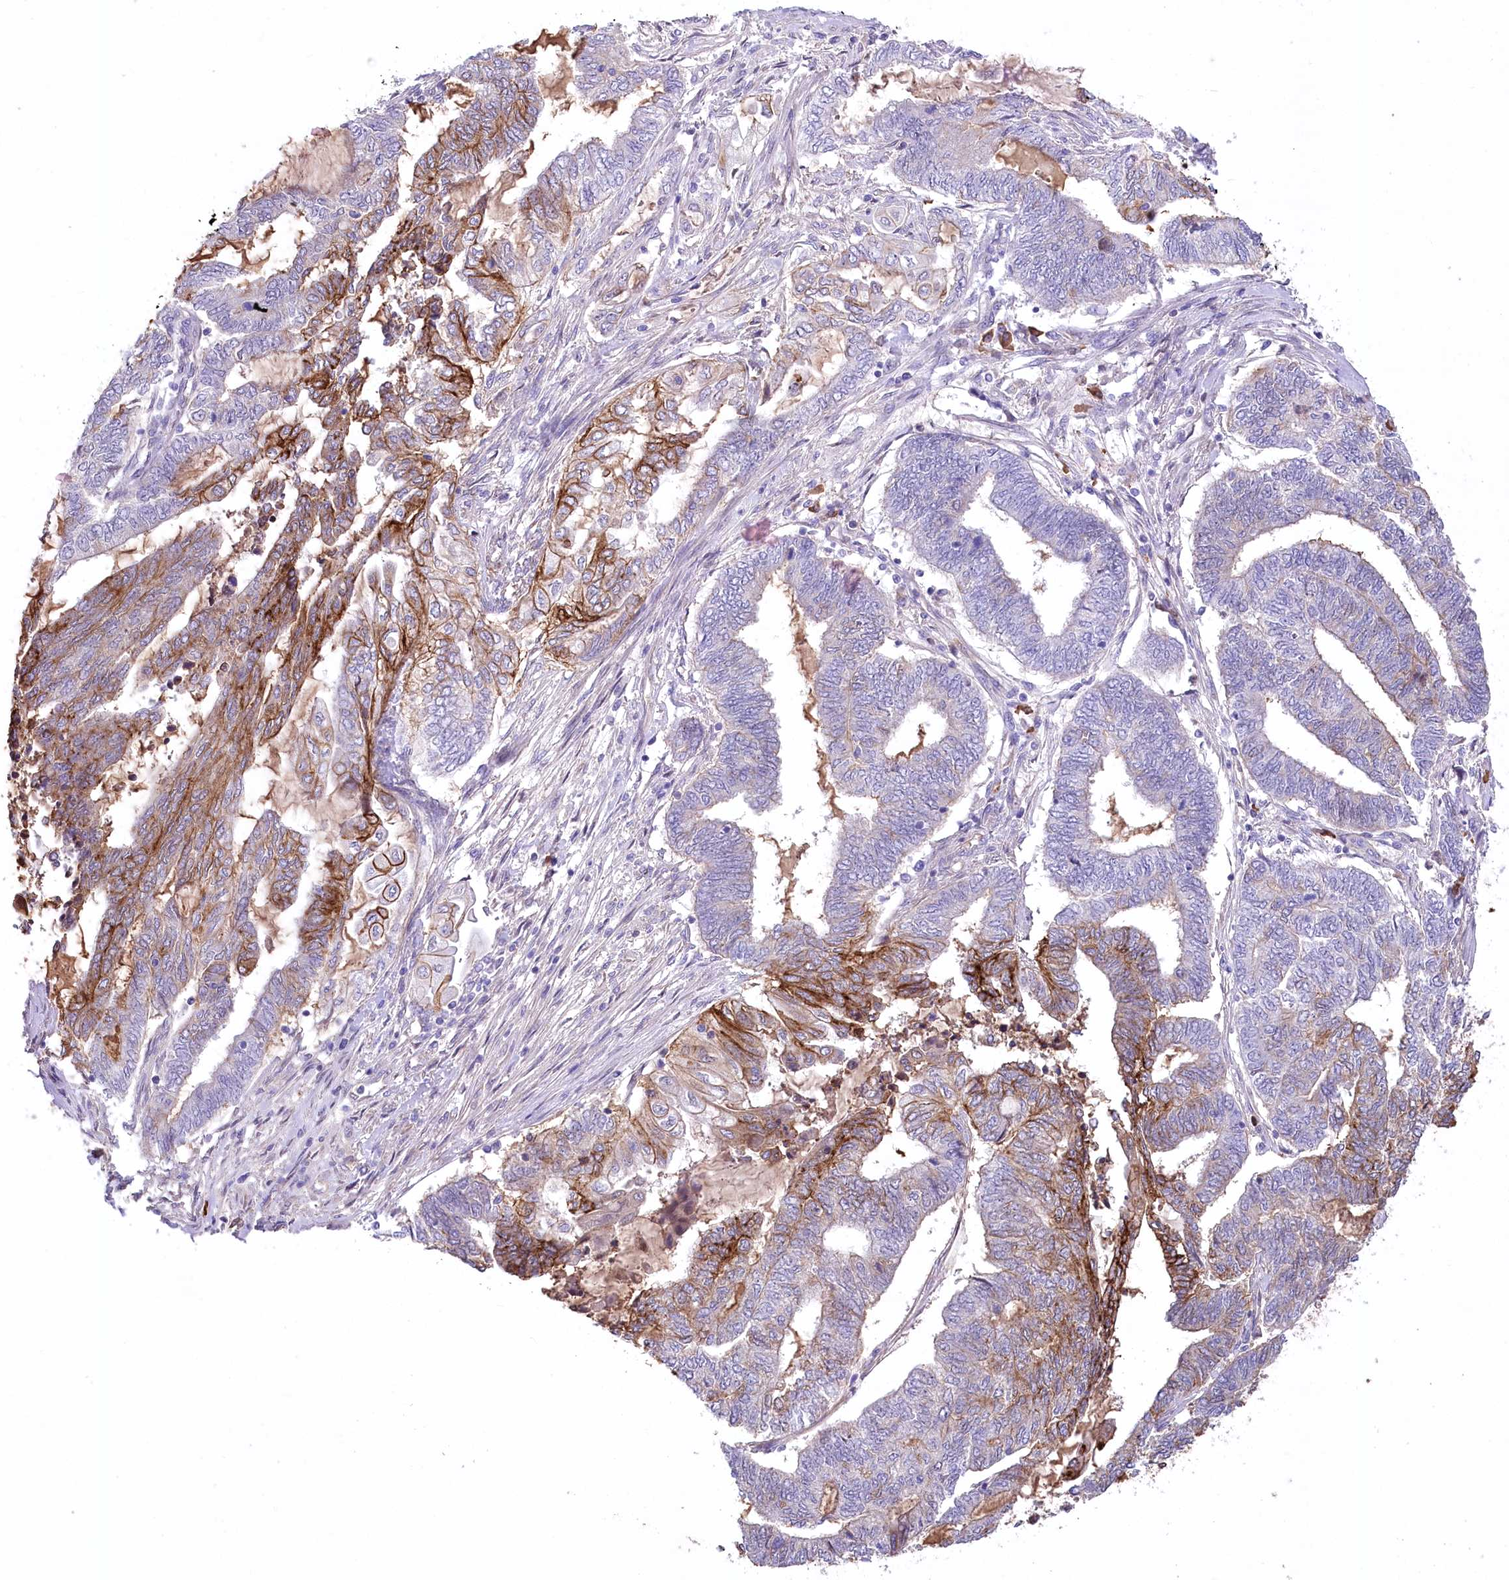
{"staining": {"intensity": "moderate", "quantity": "25%-75%", "location": "cytoplasmic/membranous"}, "tissue": "endometrial cancer", "cell_type": "Tumor cells", "image_type": "cancer", "snomed": [{"axis": "morphology", "description": "Adenocarcinoma, NOS"}, {"axis": "topography", "description": "Uterus"}, {"axis": "topography", "description": "Endometrium"}], "caption": "High-power microscopy captured an immunohistochemistry histopathology image of endometrial cancer, revealing moderate cytoplasmic/membranous expression in approximately 25%-75% of tumor cells.", "gene": "CEP164", "patient": {"sex": "female", "age": 70}}